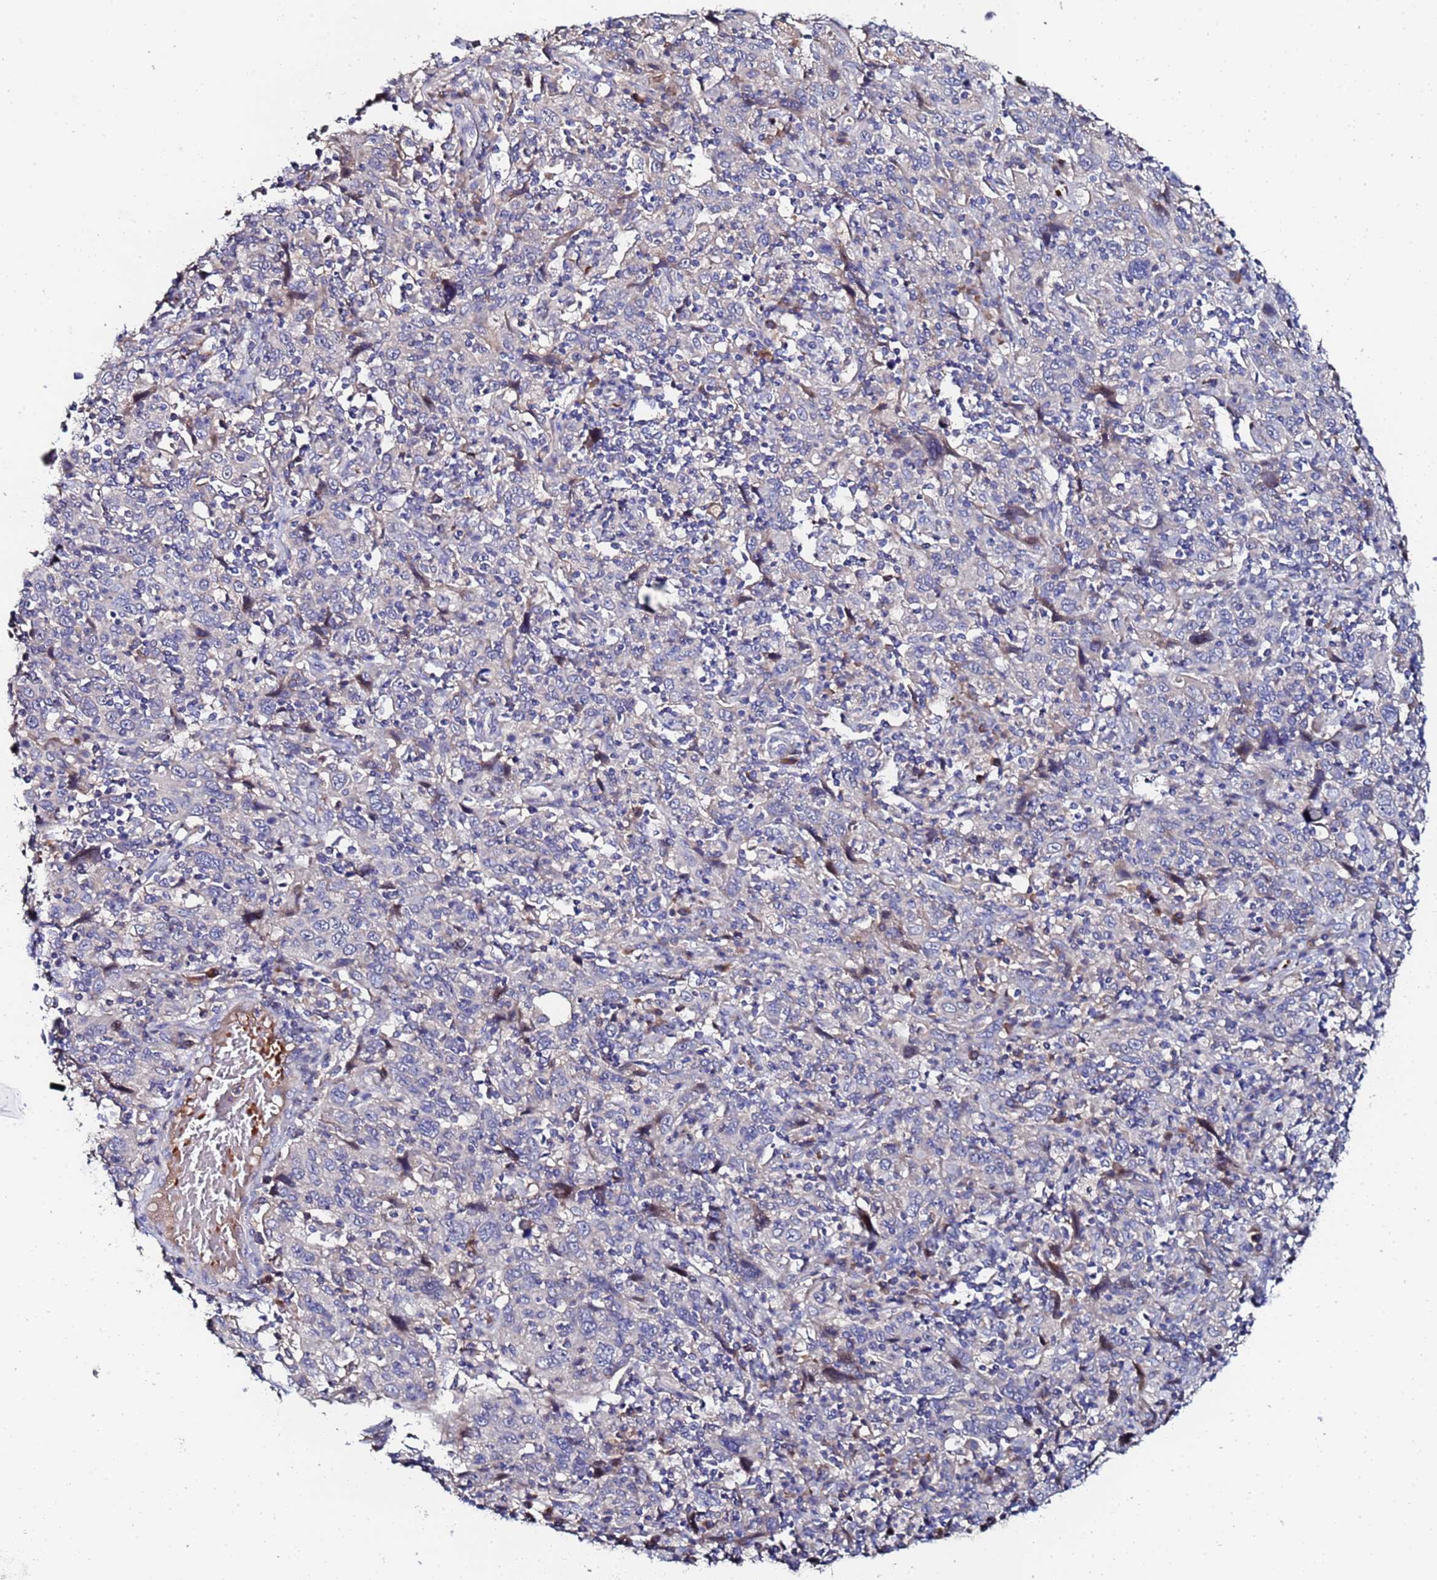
{"staining": {"intensity": "negative", "quantity": "none", "location": "none"}, "tissue": "cervical cancer", "cell_type": "Tumor cells", "image_type": "cancer", "snomed": [{"axis": "morphology", "description": "Squamous cell carcinoma, NOS"}, {"axis": "topography", "description": "Cervix"}], "caption": "High magnification brightfield microscopy of squamous cell carcinoma (cervical) stained with DAB (3,3'-diaminobenzidine) (brown) and counterstained with hematoxylin (blue): tumor cells show no significant expression.", "gene": "TCP10L", "patient": {"sex": "female", "age": 46}}